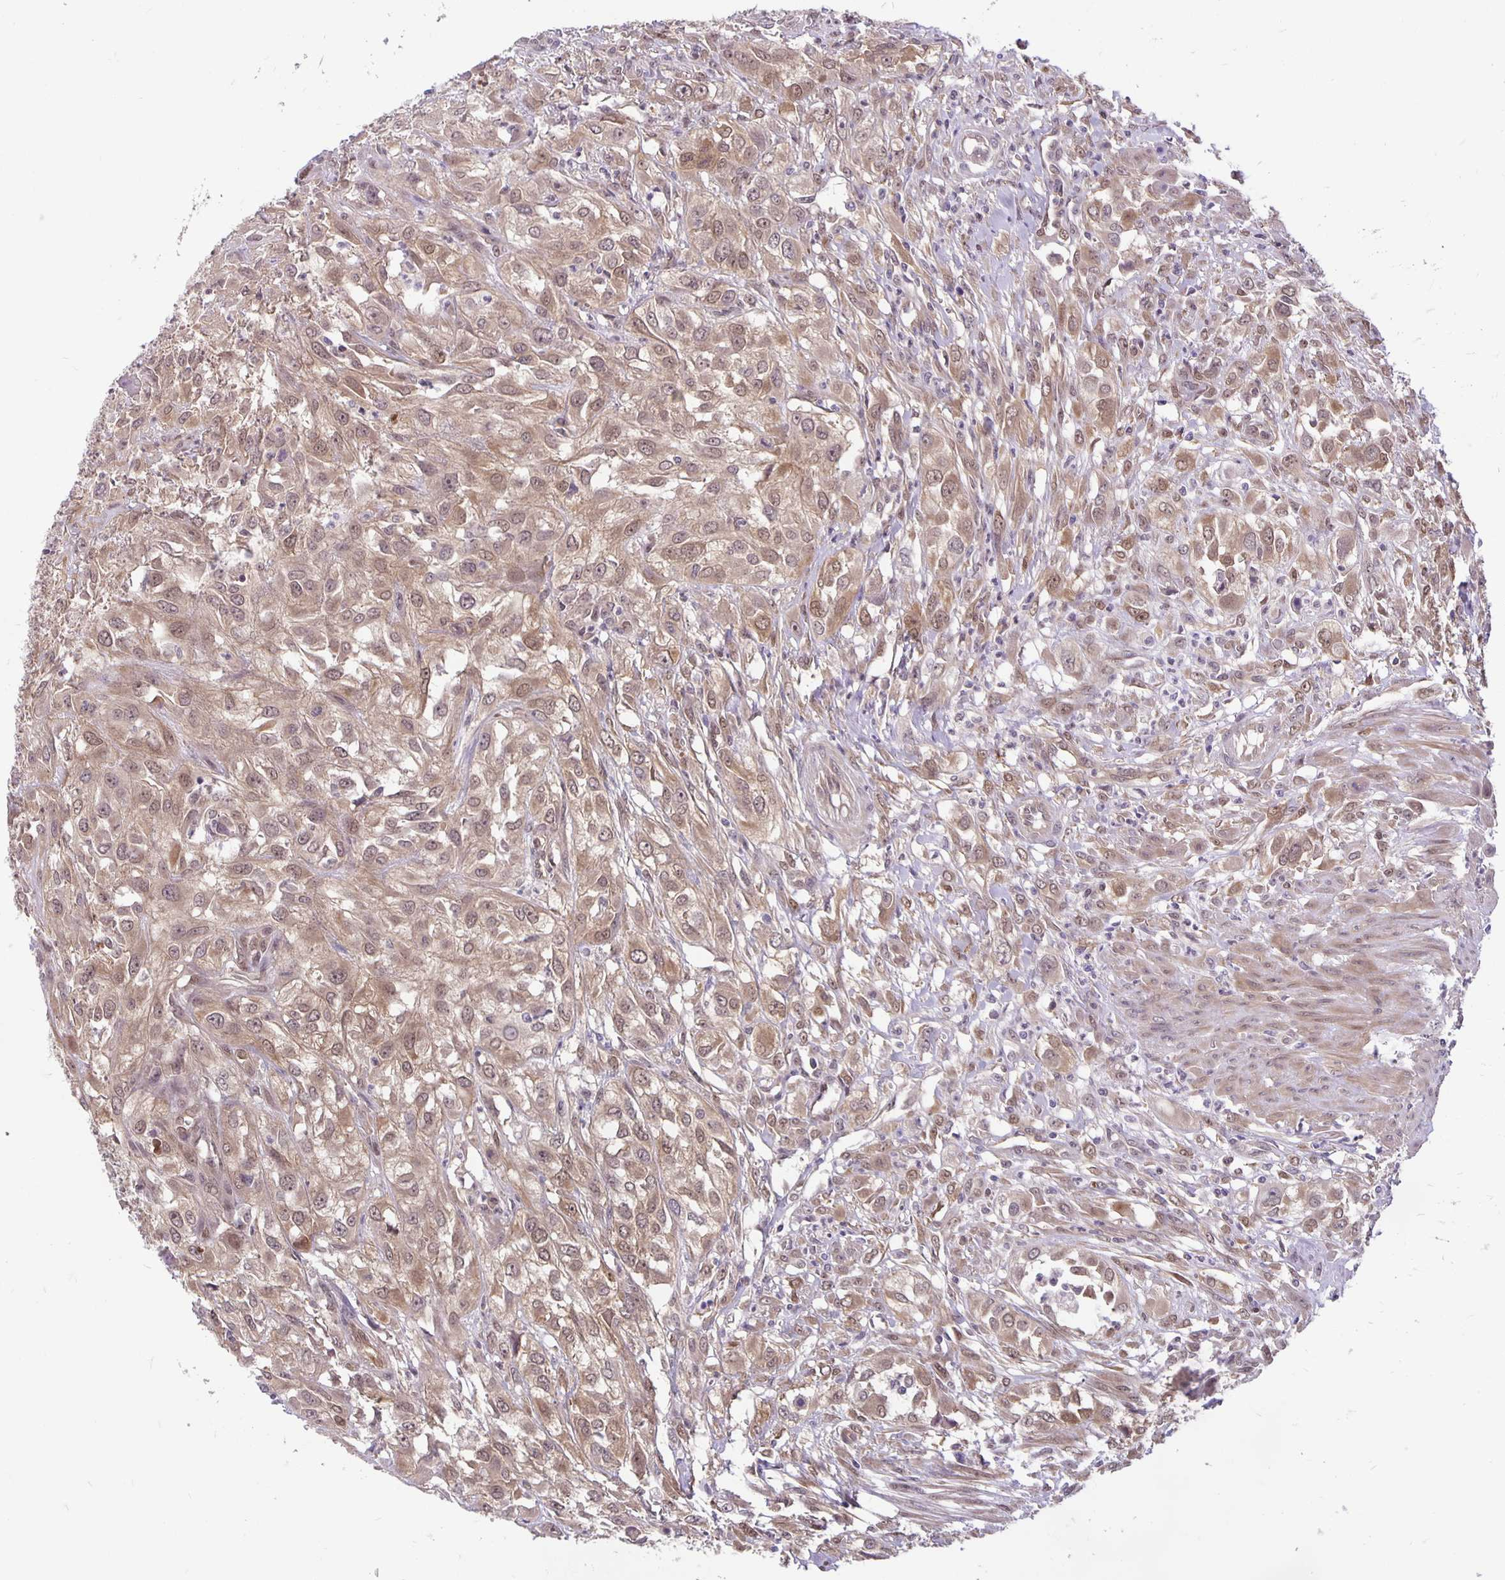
{"staining": {"intensity": "moderate", "quantity": ">75%", "location": "cytoplasmic/membranous"}, "tissue": "urothelial cancer", "cell_type": "Tumor cells", "image_type": "cancer", "snomed": [{"axis": "morphology", "description": "Urothelial carcinoma, High grade"}, {"axis": "topography", "description": "Urinary bladder"}], "caption": "Approximately >75% of tumor cells in urothelial carcinoma (high-grade) reveal moderate cytoplasmic/membranous protein positivity as visualized by brown immunohistochemical staining.", "gene": "TAX1BP3", "patient": {"sex": "male", "age": 67}}